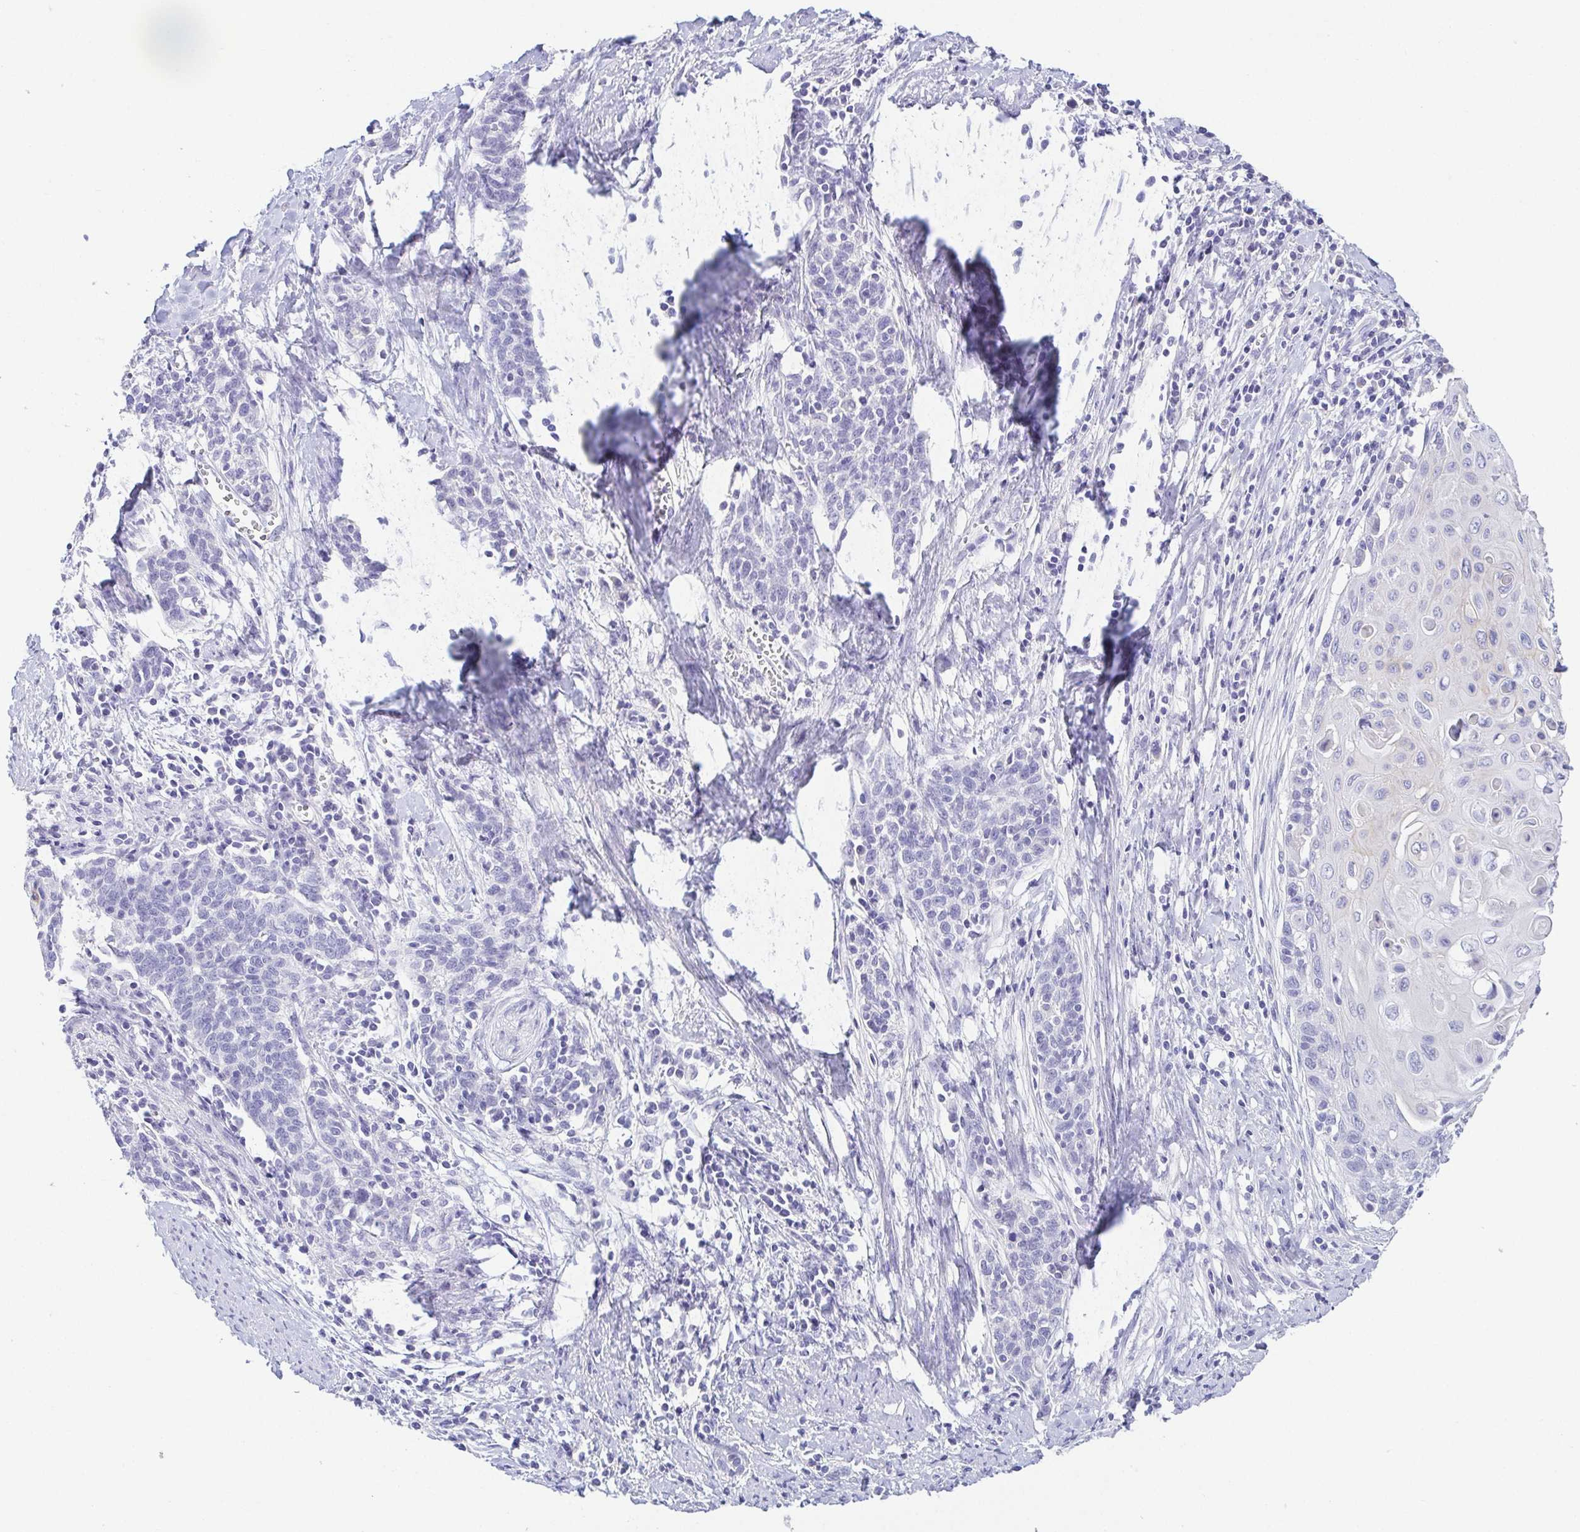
{"staining": {"intensity": "negative", "quantity": "none", "location": "none"}, "tissue": "cervical cancer", "cell_type": "Tumor cells", "image_type": "cancer", "snomed": [{"axis": "morphology", "description": "Squamous cell carcinoma, NOS"}, {"axis": "topography", "description": "Cervix"}], "caption": "Cervical cancer was stained to show a protein in brown. There is no significant staining in tumor cells. (DAB immunohistochemistry visualized using brightfield microscopy, high magnification).", "gene": "HAPLN2", "patient": {"sex": "female", "age": 39}}